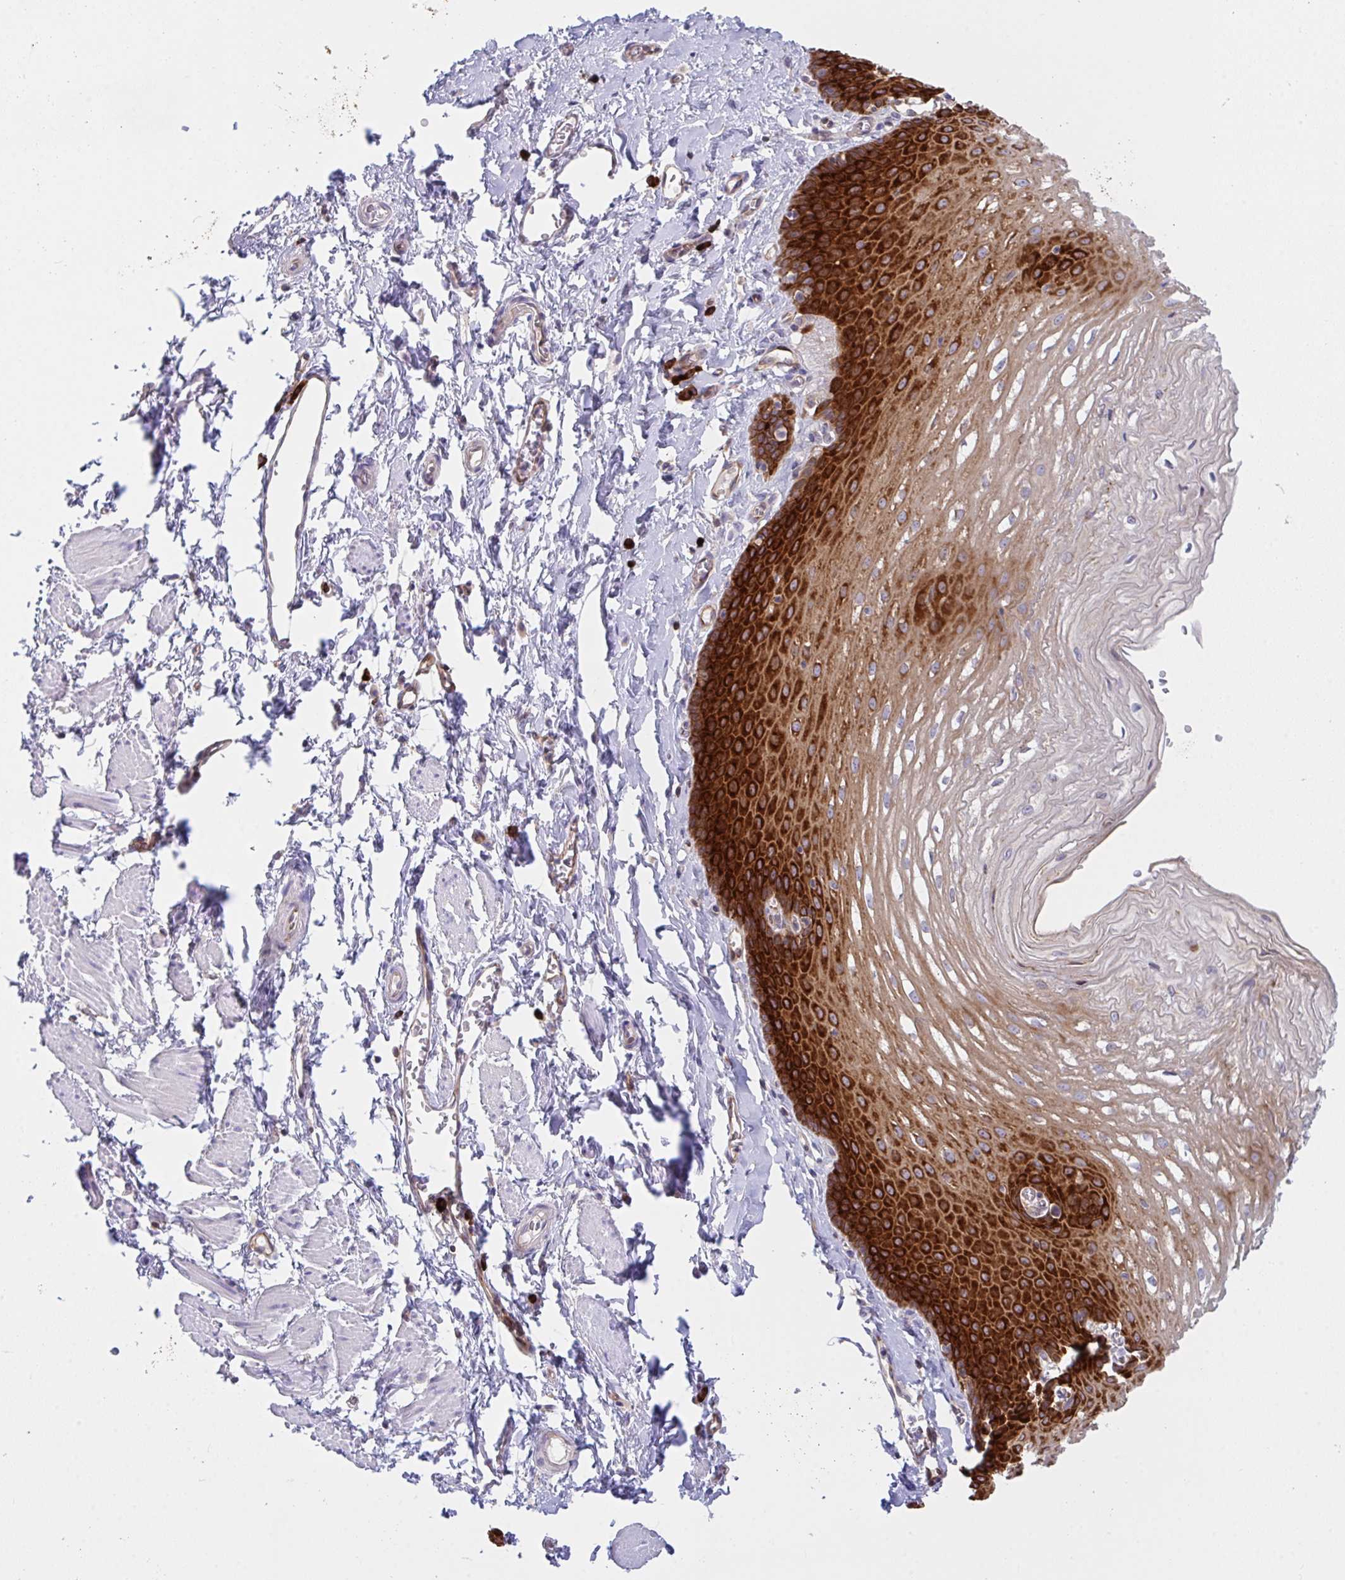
{"staining": {"intensity": "strong", "quantity": "25%-75%", "location": "cytoplasmic/membranous"}, "tissue": "esophagus", "cell_type": "Squamous epithelial cells", "image_type": "normal", "snomed": [{"axis": "morphology", "description": "Normal tissue, NOS"}, {"axis": "topography", "description": "Esophagus"}], "caption": "Human esophagus stained with a brown dye reveals strong cytoplasmic/membranous positive staining in about 25%-75% of squamous epithelial cells.", "gene": "YARS2", "patient": {"sex": "male", "age": 70}}